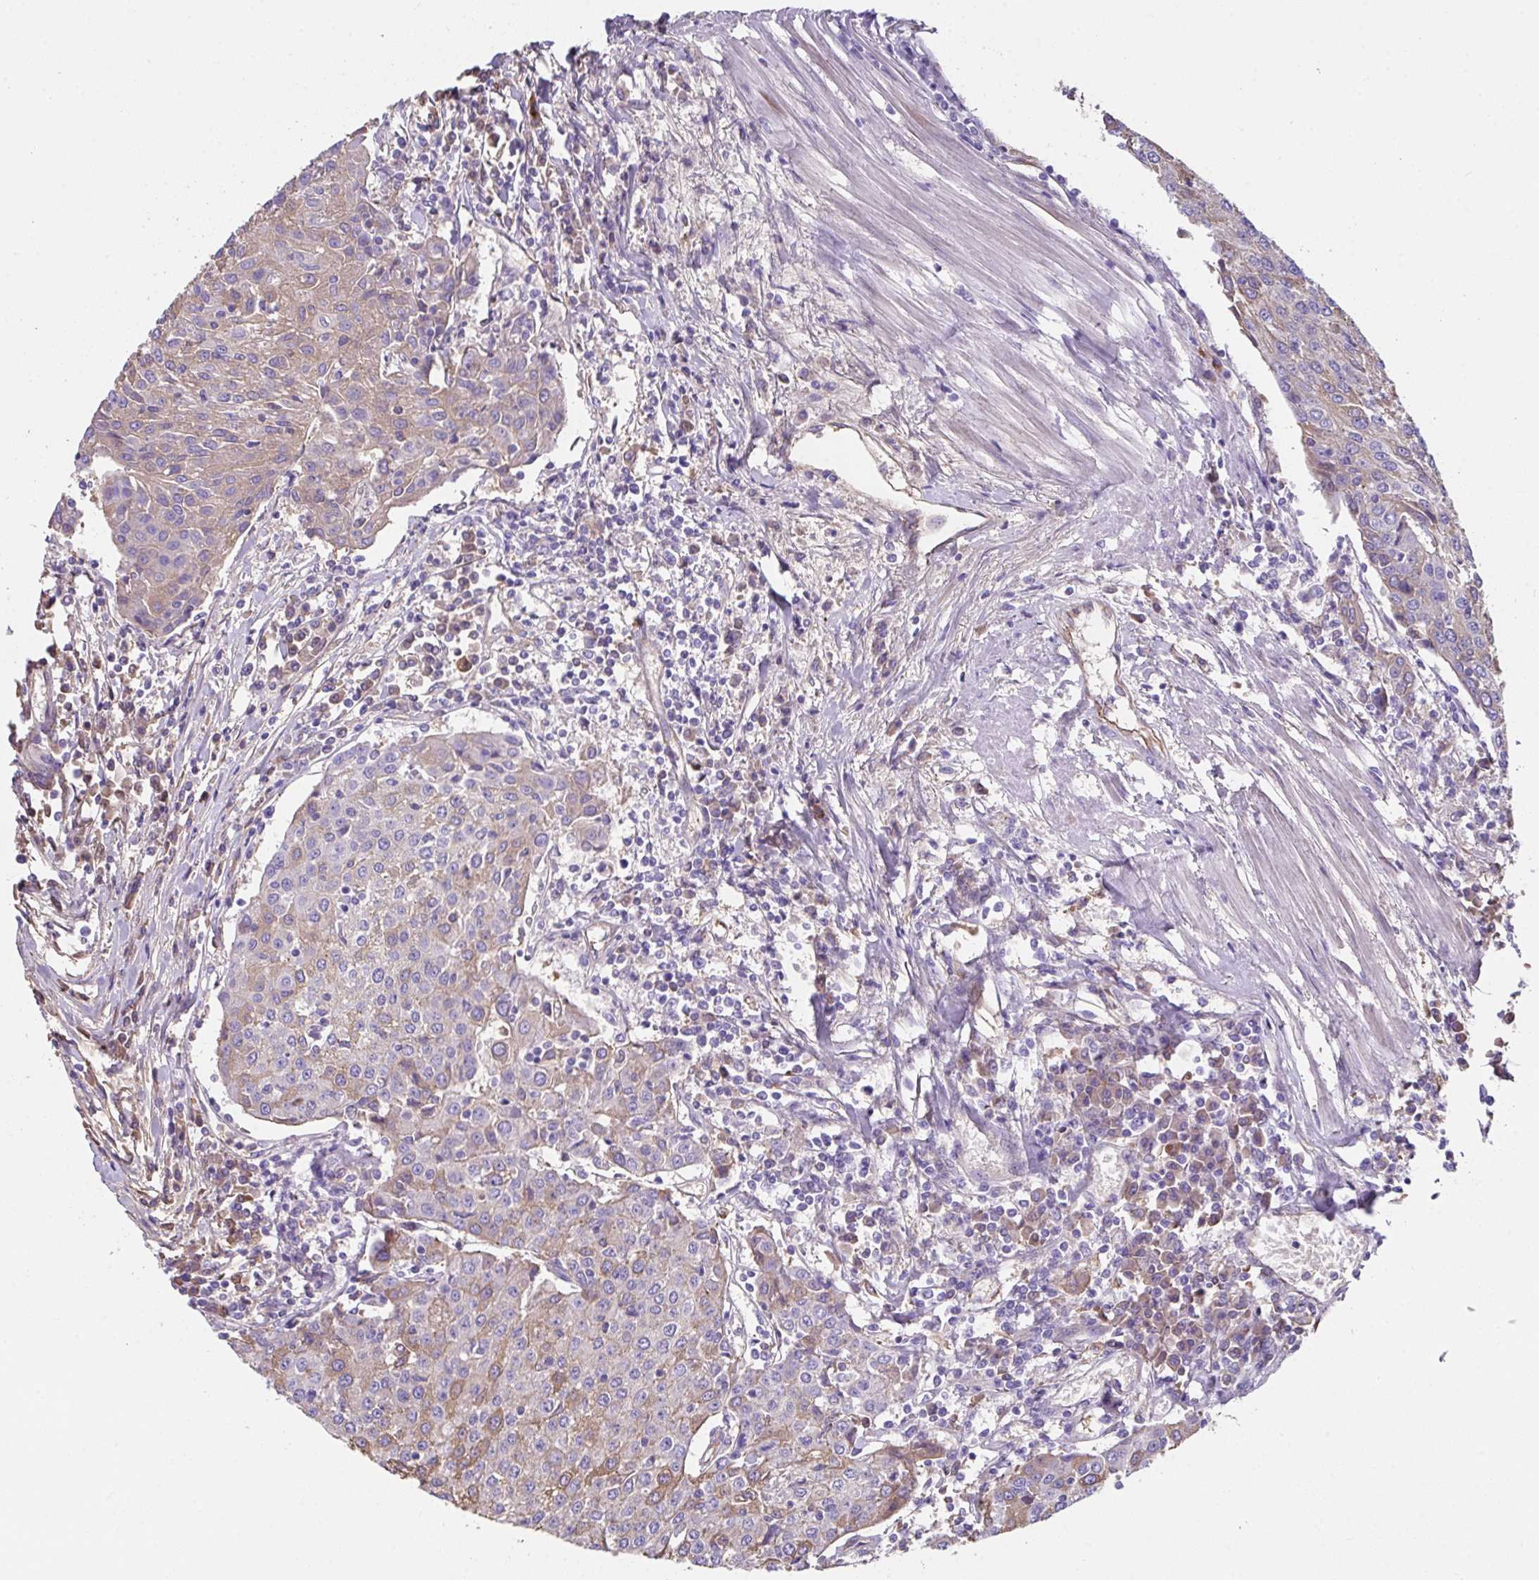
{"staining": {"intensity": "moderate", "quantity": "25%-75%", "location": "cytoplasmic/membranous"}, "tissue": "urothelial cancer", "cell_type": "Tumor cells", "image_type": "cancer", "snomed": [{"axis": "morphology", "description": "Urothelial carcinoma, High grade"}, {"axis": "topography", "description": "Urinary bladder"}], "caption": "Immunohistochemical staining of urothelial cancer reveals medium levels of moderate cytoplasmic/membranous positivity in approximately 25%-75% of tumor cells.", "gene": "ZNF813", "patient": {"sex": "female", "age": 85}}